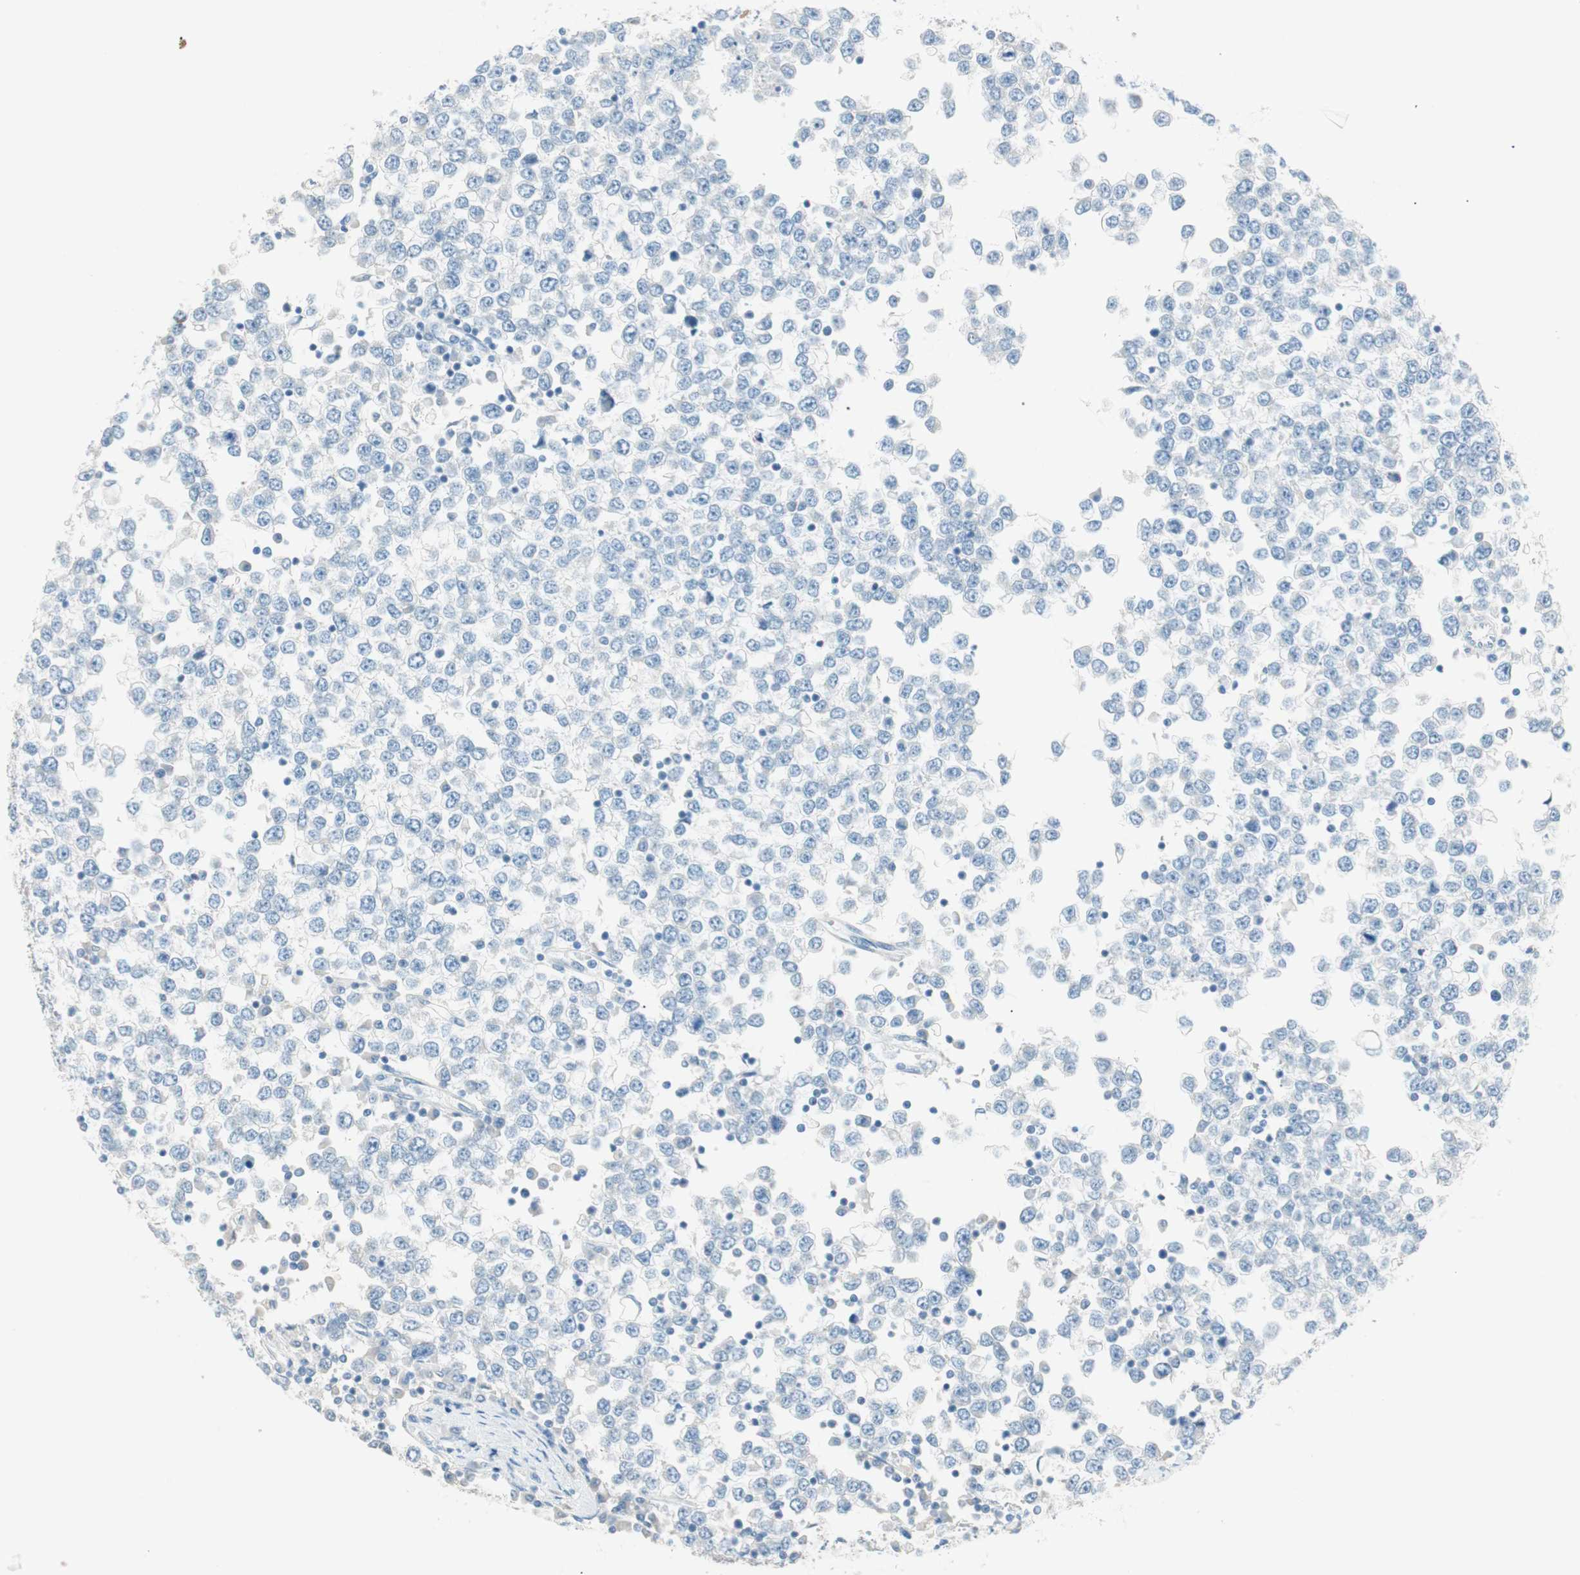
{"staining": {"intensity": "negative", "quantity": "none", "location": "none"}, "tissue": "testis cancer", "cell_type": "Tumor cells", "image_type": "cancer", "snomed": [{"axis": "morphology", "description": "Seminoma, NOS"}, {"axis": "topography", "description": "Testis"}], "caption": "High power microscopy micrograph of an IHC photomicrograph of testis cancer (seminoma), revealing no significant staining in tumor cells.", "gene": "HPGD", "patient": {"sex": "male", "age": 65}}